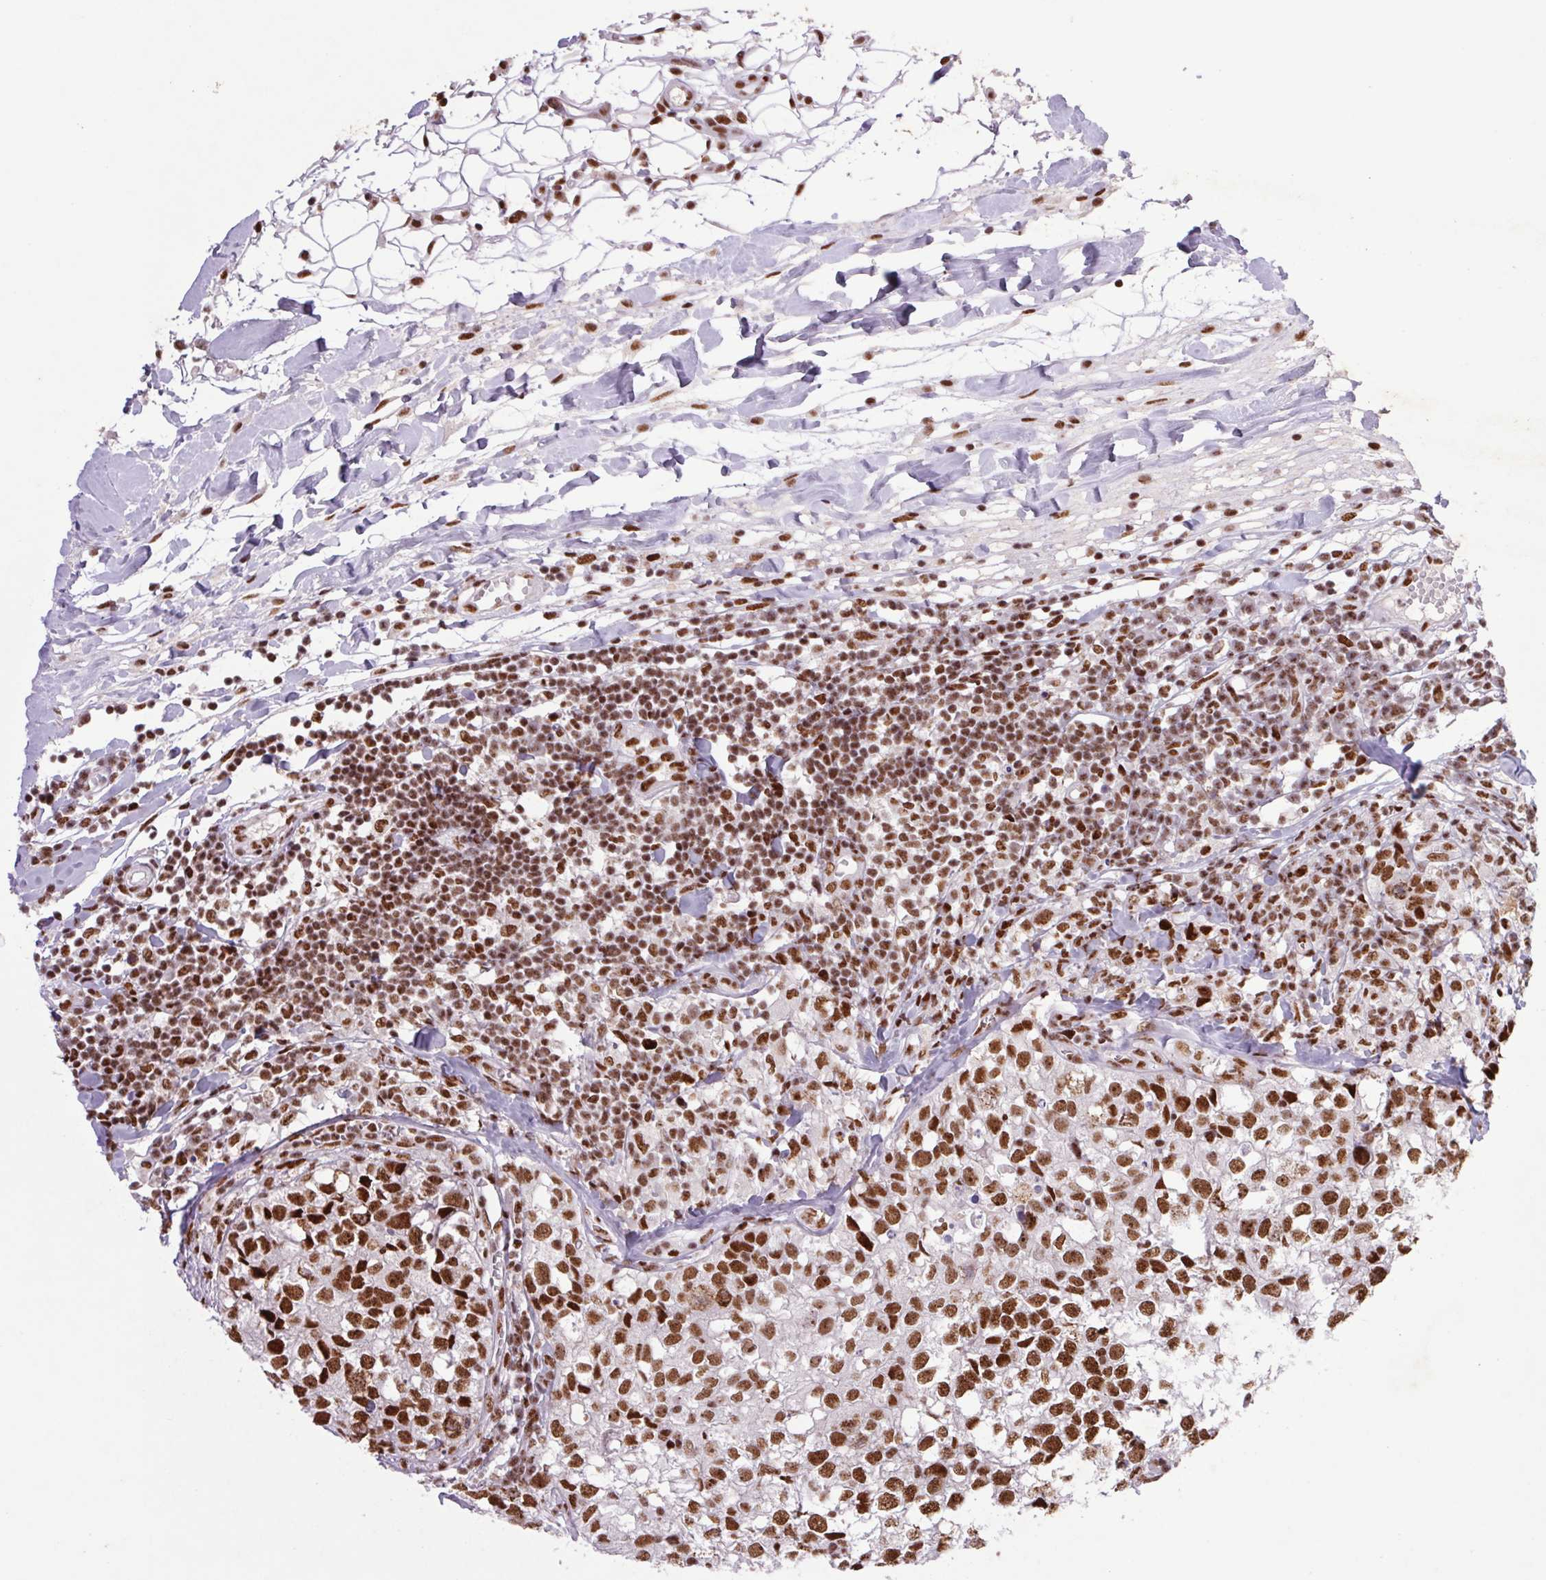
{"staining": {"intensity": "strong", "quantity": ">75%", "location": "nuclear"}, "tissue": "breast cancer", "cell_type": "Tumor cells", "image_type": "cancer", "snomed": [{"axis": "morphology", "description": "Duct carcinoma"}, {"axis": "topography", "description": "Breast"}], "caption": "Protein staining demonstrates strong nuclear positivity in about >75% of tumor cells in breast cancer. The staining is performed using DAB brown chromogen to label protein expression. The nuclei are counter-stained blue using hematoxylin.", "gene": "LDLRAD4", "patient": {"sex": "female", "age": 30}}